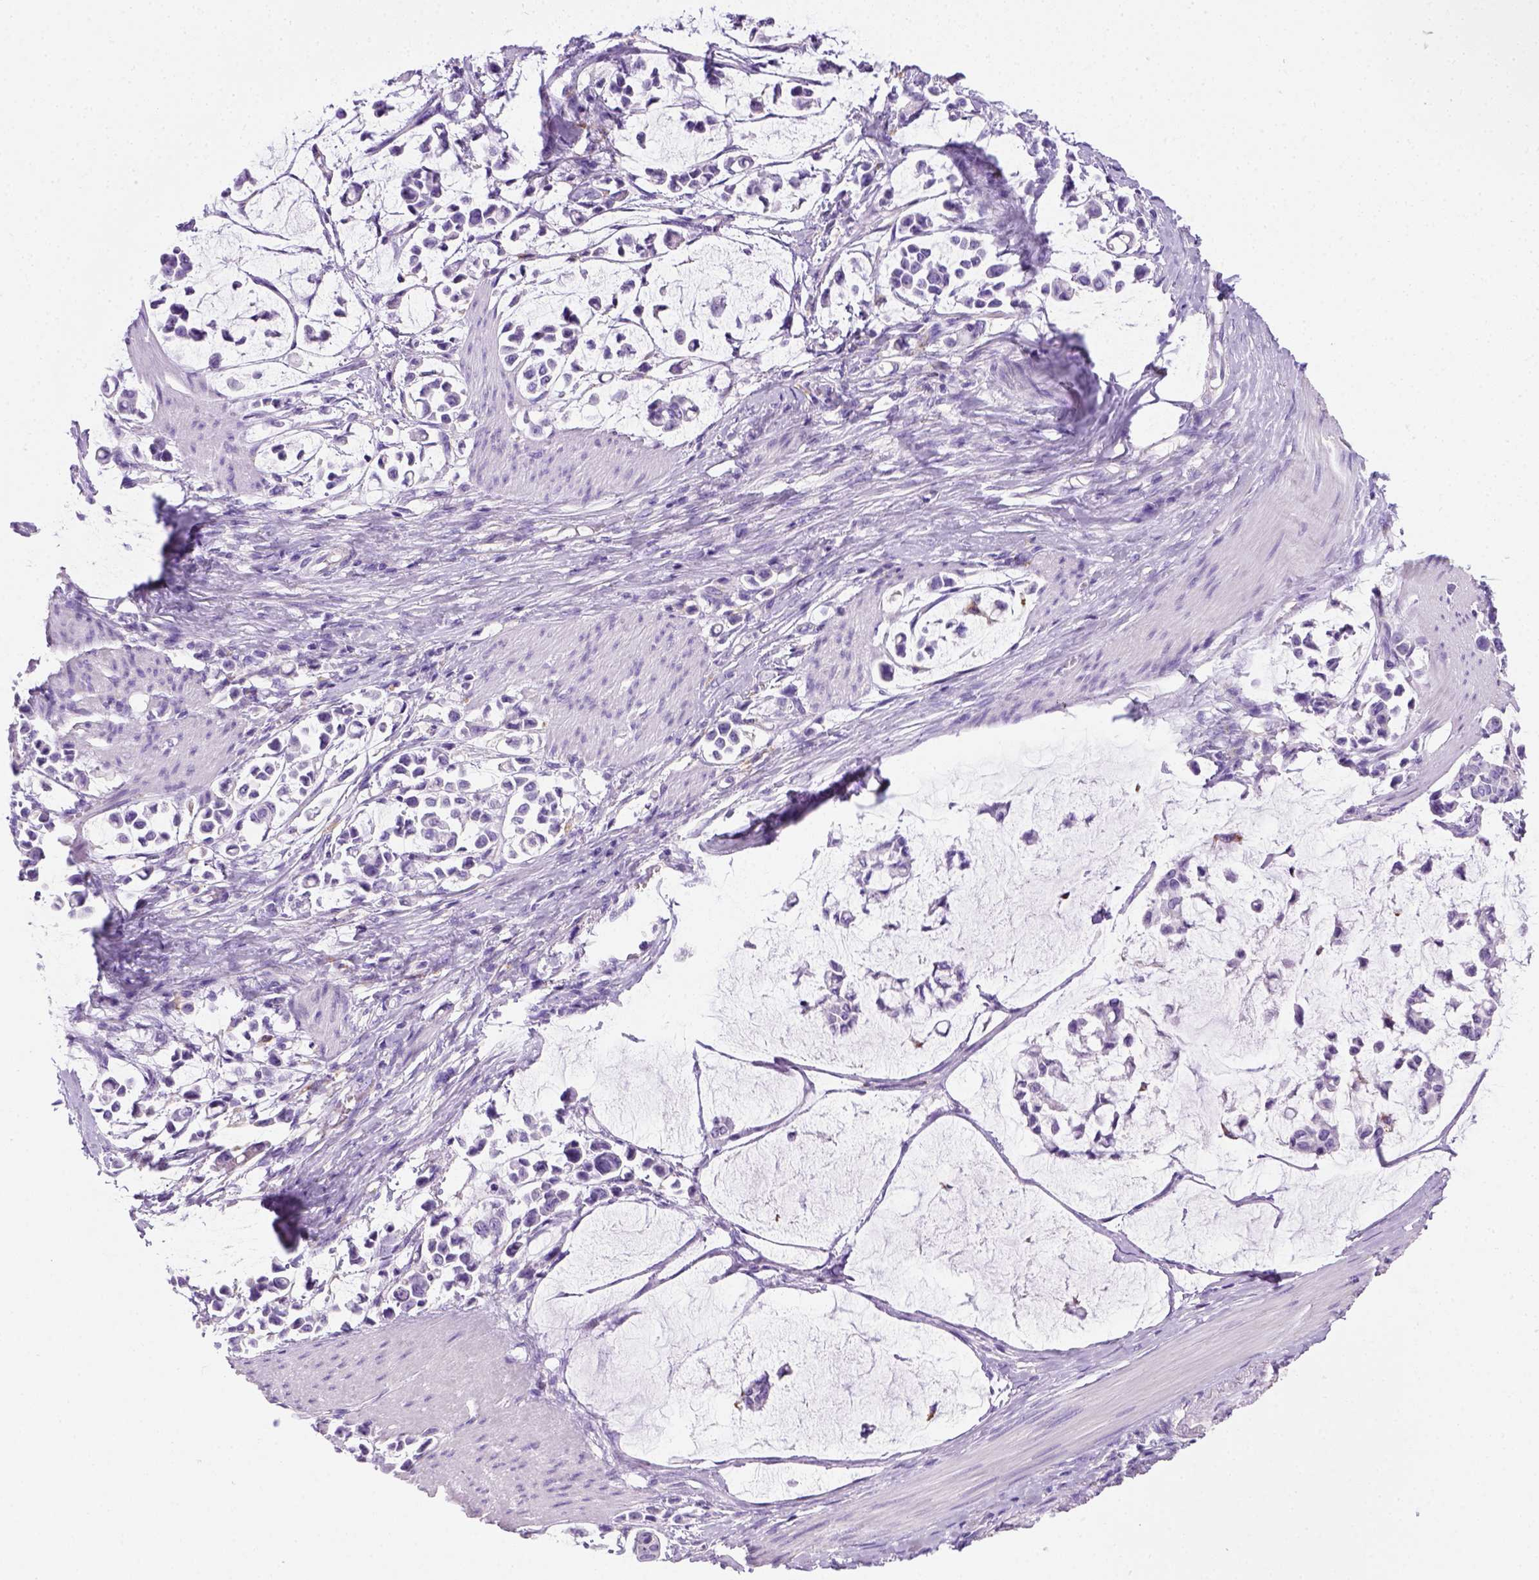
{"staining": {"intensity": "negative", "quantity": "none", "location": "none"}, "tissue": "stomach cancer", "cell_type": "Tumor cells", "image_type": "cancer", "snomed": [{"axis": "morphology", "description": "Adenocarcinoma, NOS"}, {"axis": "topography", "description": "Stomach"}], "caption": "This is a photomicrograph of IHC staining of adenocarcinoma (stomach), which shows no expression in tumor cells.", "gene": "KRT71", "patient": {"sex": "male", "age": 82}}